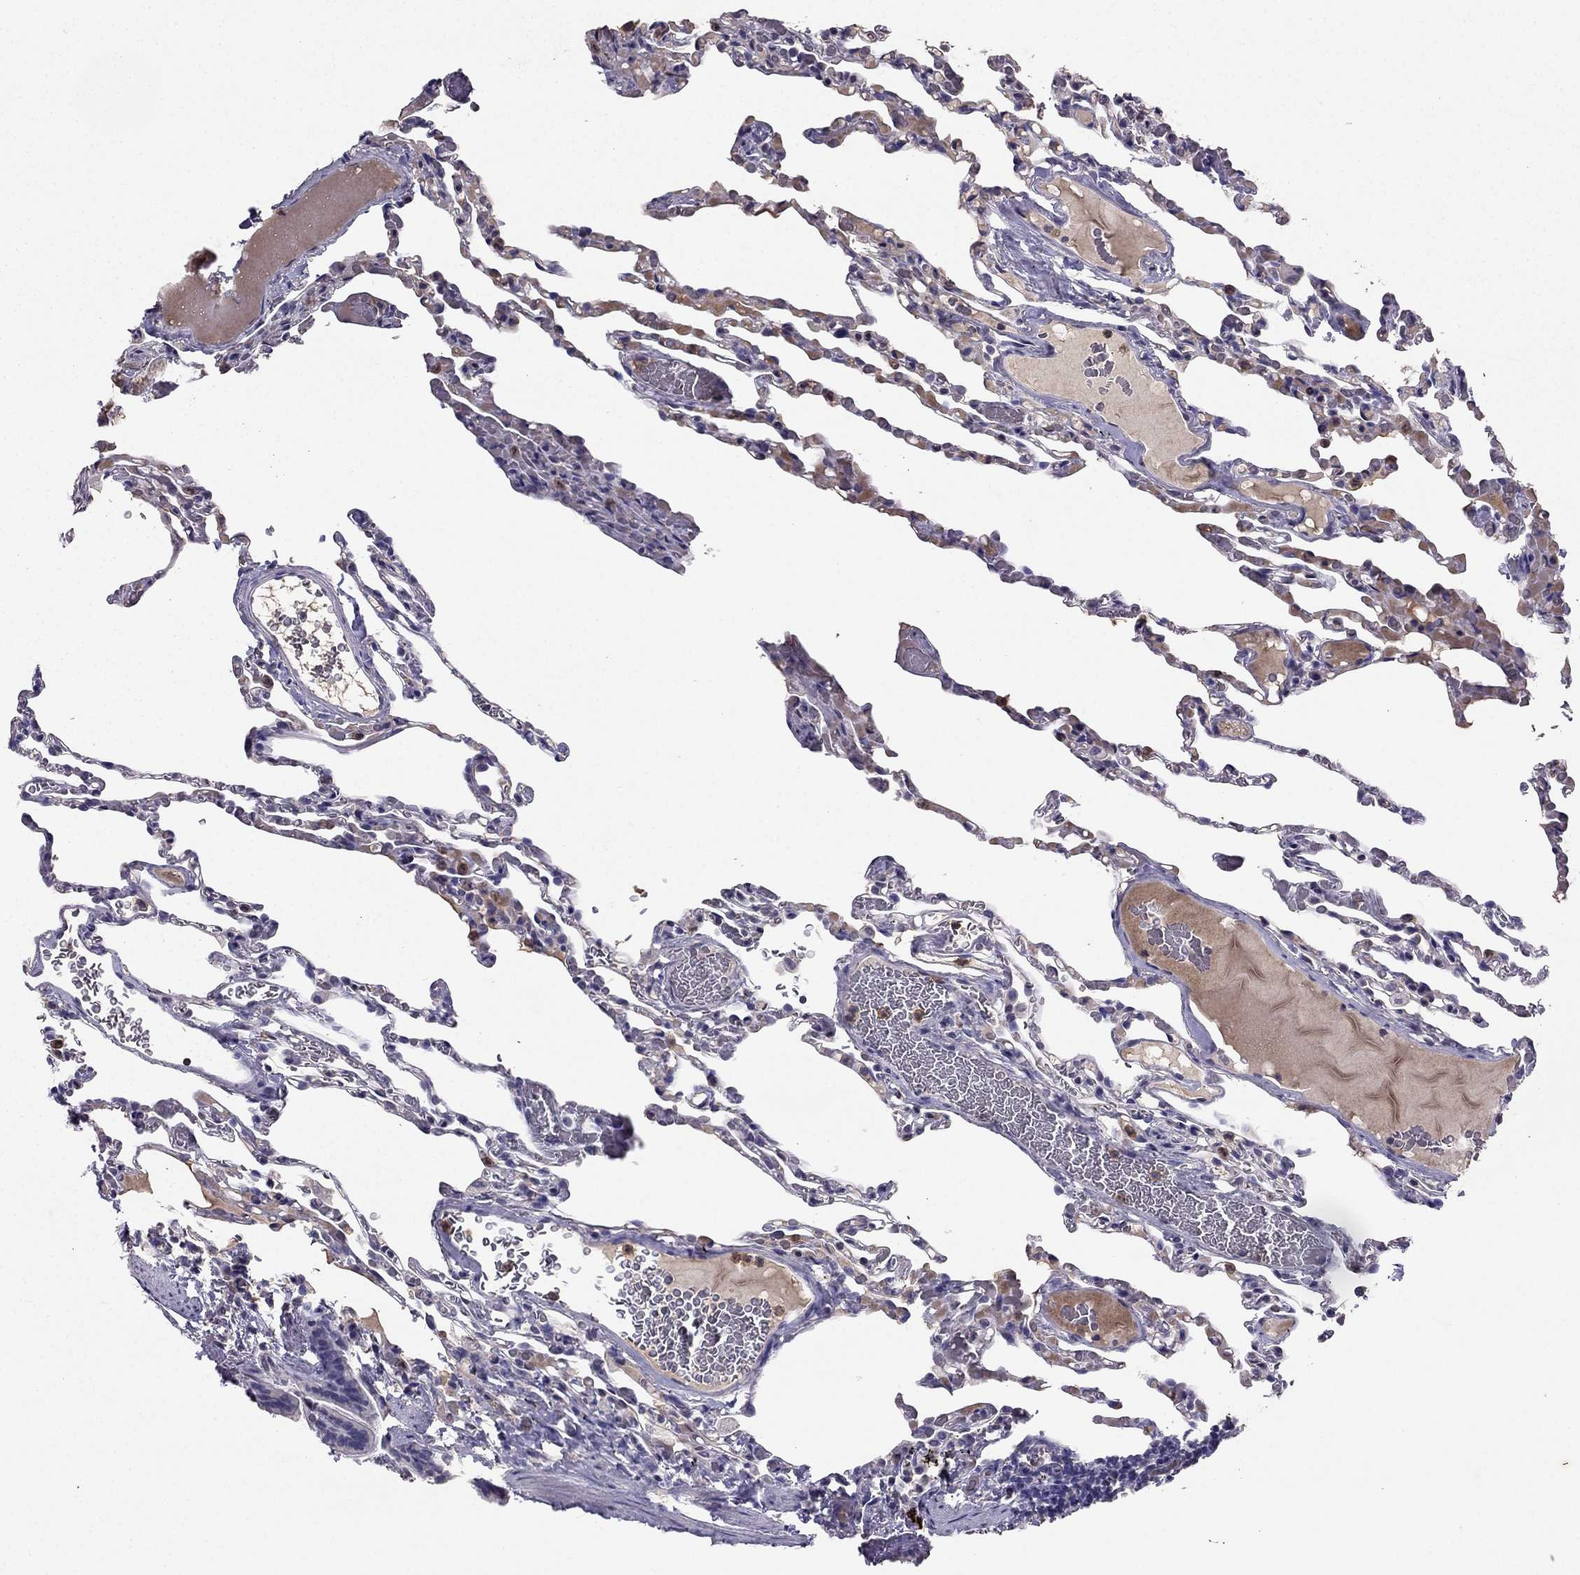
{"staining": {"intensity": "negative", "quantity": "none", "location": "none"}, "tissue": "lung", "cell_type": "Alveolar cells", "image_type": "normal", "snomed": [{"axis": "morphology", "description": "Normal tissue, NOS"}, {"axis": "topography", "description": "Lung"}], "caption": "IHC of normal lung demonstrates no staining in alveolar cells.", "gene": "RFLNB", "patient": {"sex": "female", "age": 43}}